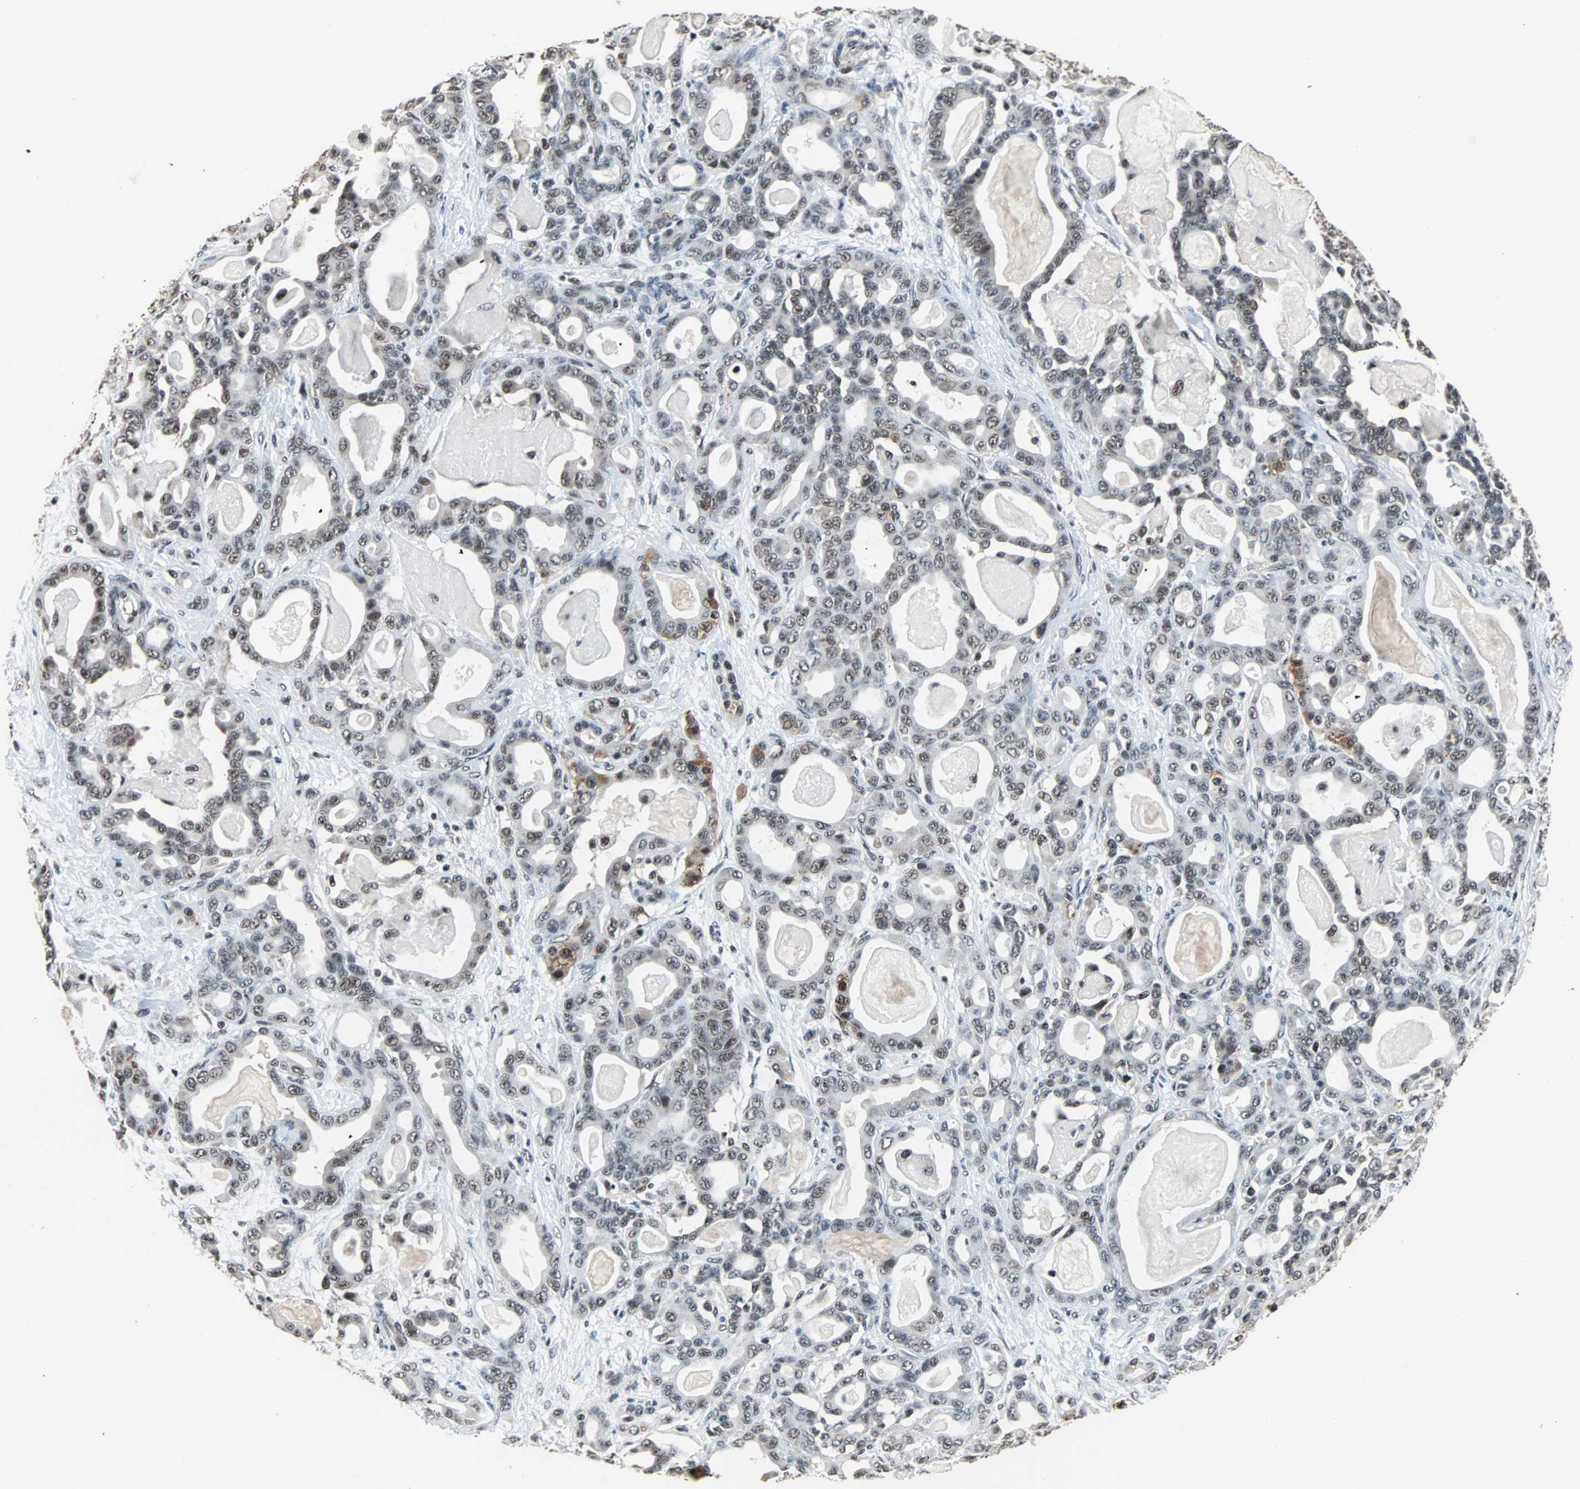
{"staining": {"intensity": "weak", "quantity": "25%-75%", "location": "nuclear"}, "tissue": "pancreatic cancer", "cell_type": "Tumor cells", "image_type": "cancer", "snomed": [{"axis": "morphology", "description": "Adenocarcinoma, NOS"}, {"axis": "topography", "description": "Pancreas"}], "caption": "Immunohistochemistry (IHC) (DAB (3,3'-diaminobenzidine)) staining of adenocarcinoma (pancreatic) shows weak nuclear protein staining in approximately 25%-75% of tumor cells.", "gene": "USP28", "patient": {"sex": "male", "age": 63}}